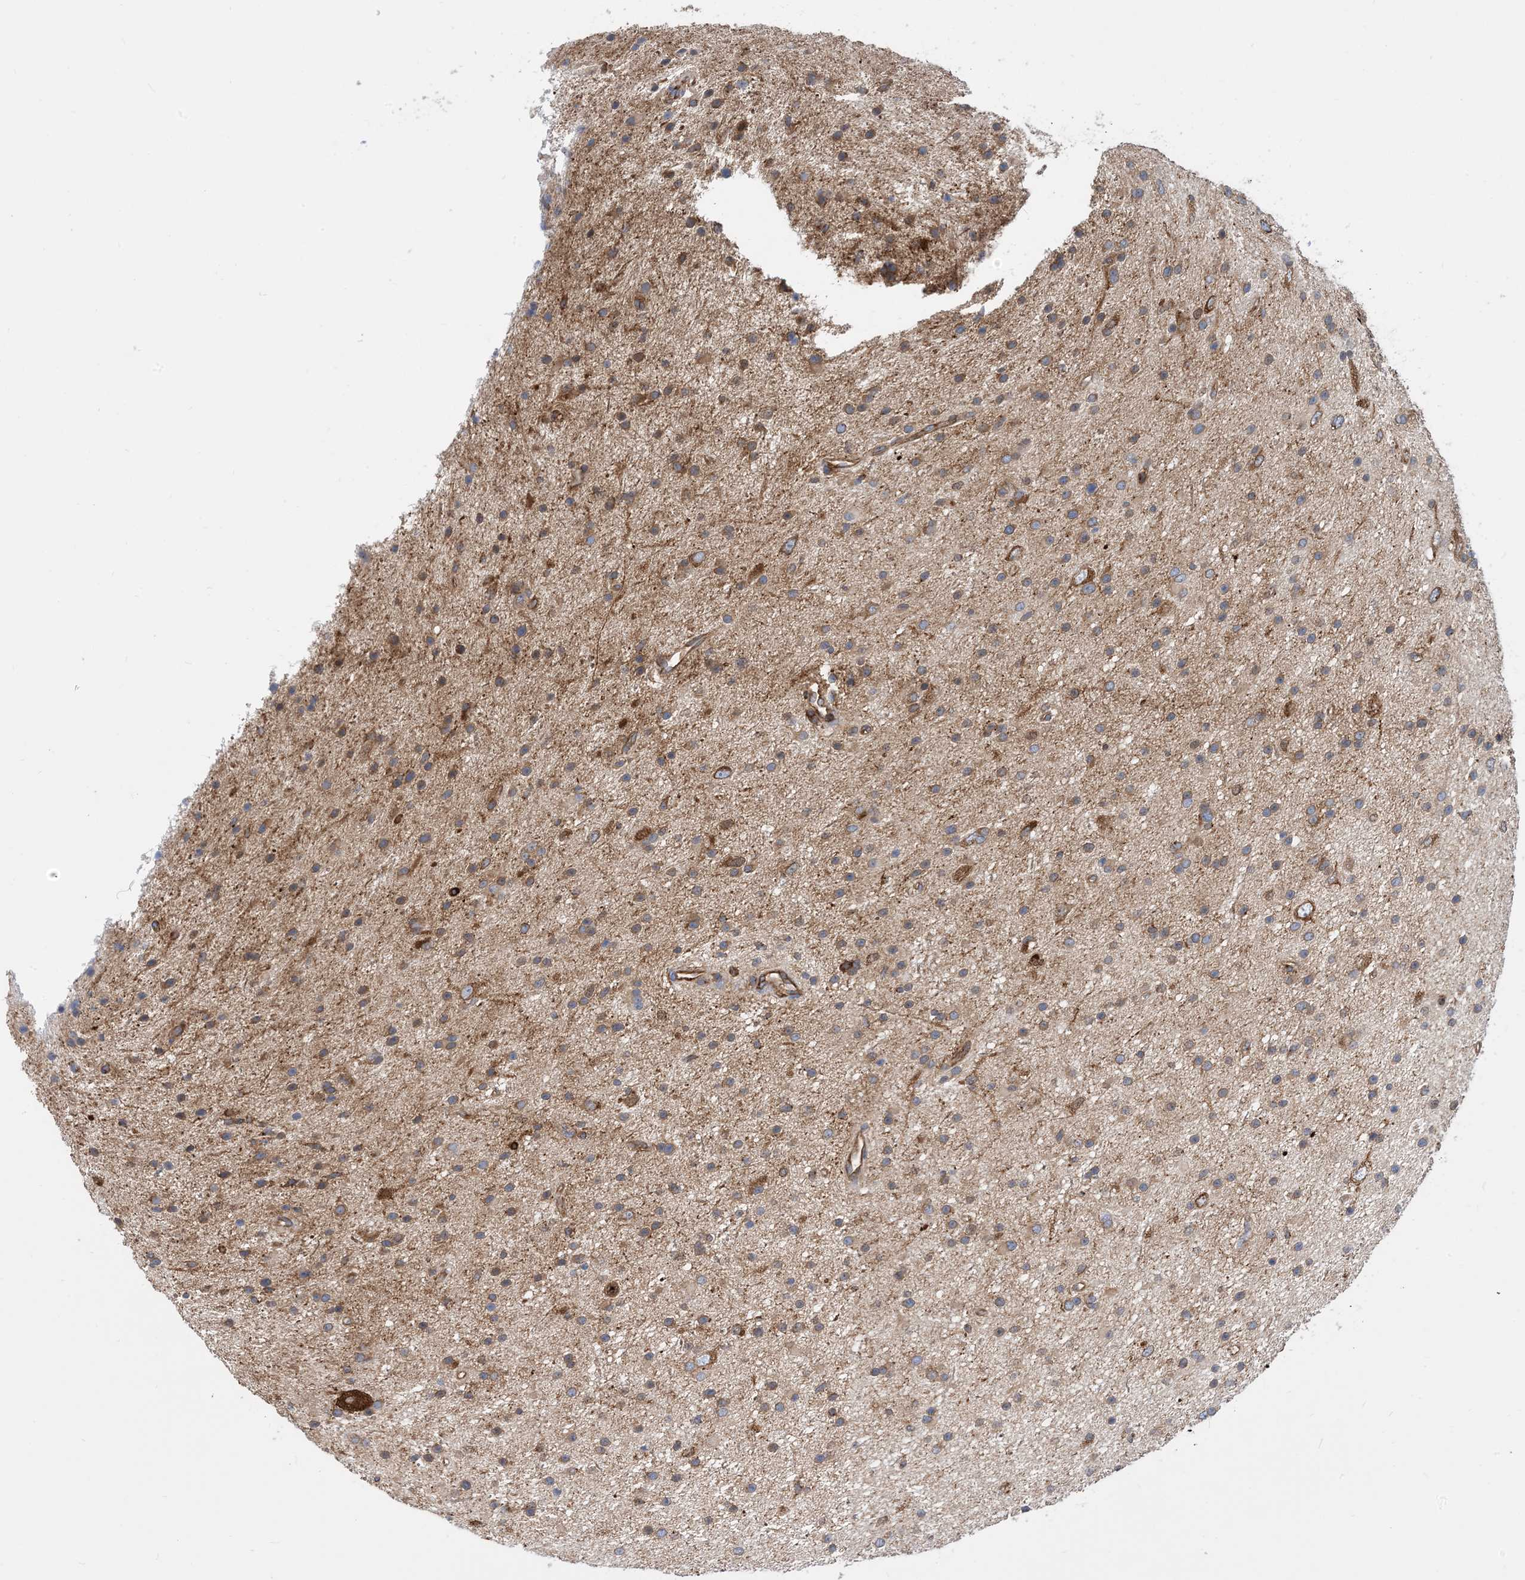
{"staining": {"intensity": "moderate", "quantity": "<25%", "location": "cytoplasmic/membranous"}, "tissue": "glioma", "cell_type": "Tumor cells", "image_type": "cancer", "snomed": [{"axis": "morphology", "description": "Glioma, malignant, Low grade"}, {"axis": "topography", "description": "Cerebral cortex"}], "caption": "A low amount of moderate cytoplasmic/membranous staining is seen in about <25% of tumor cells in glioma tissue. Immunohistochemistry (ihc) stains the protein of interest in brown and the nuclei are stained blue.", "gene": "DYNC1LI1", "patient": {"sex": "female", "age": 39}}